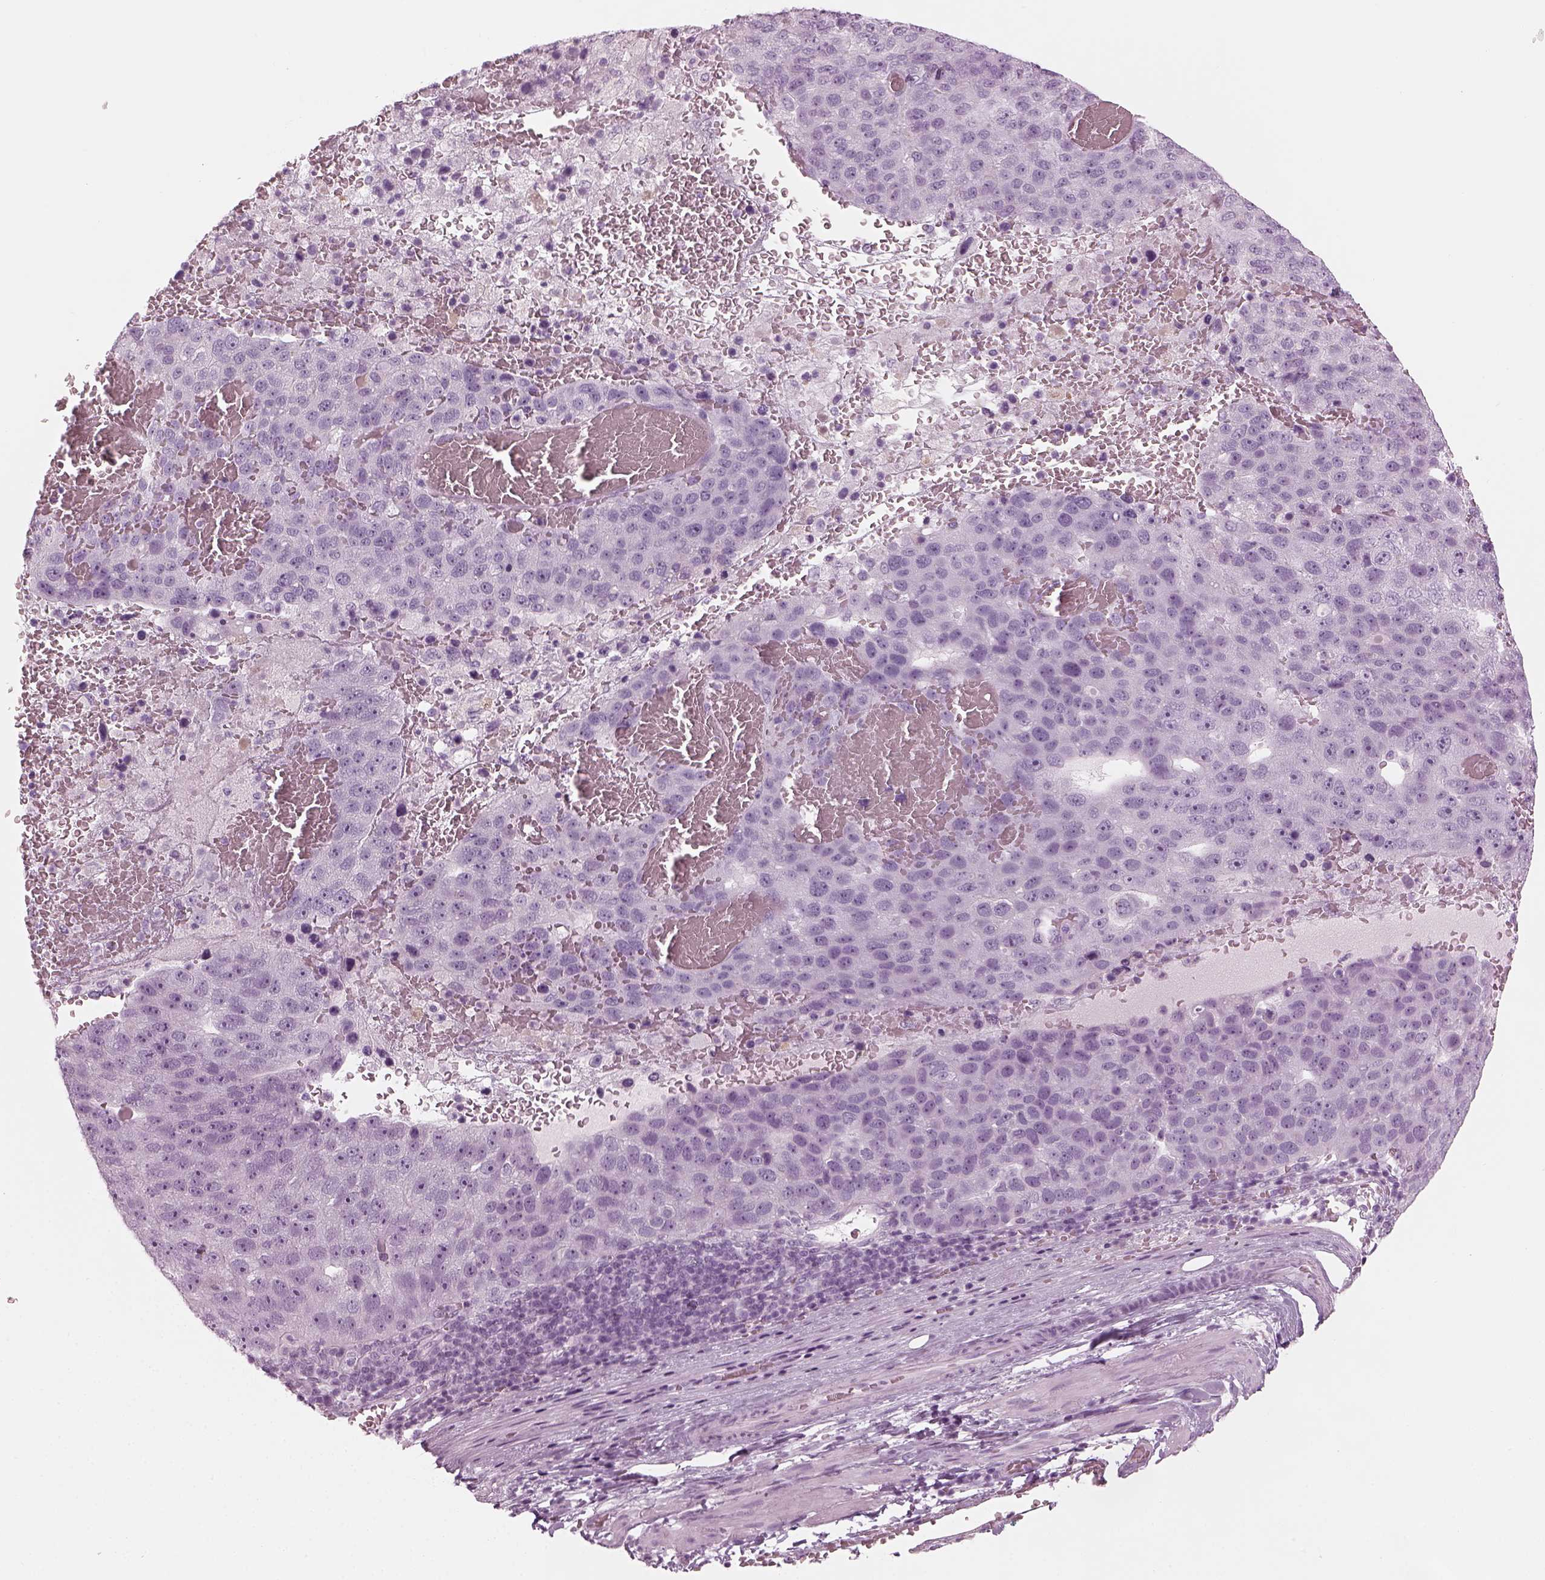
{"staining": {"intensity": "negative", "quantity": "none", "location": "none"}, "tissue": "pancreatic cancer", "cell_type": "Tumor cells", "image_type": "cancer", "snomed": [{"axis": "morphology", "description": "Adenocarcinoma, NOS"}, {"axis": "topography", "description": "Pancreas"}], "caption": "An IHC image of pancreatic adenocarcinoma is shown. There is no staining in tumor cells of pancreatic adenocarcinoma.", "gene": "SAG", "patient": {"sex": "female", "age": 61}}